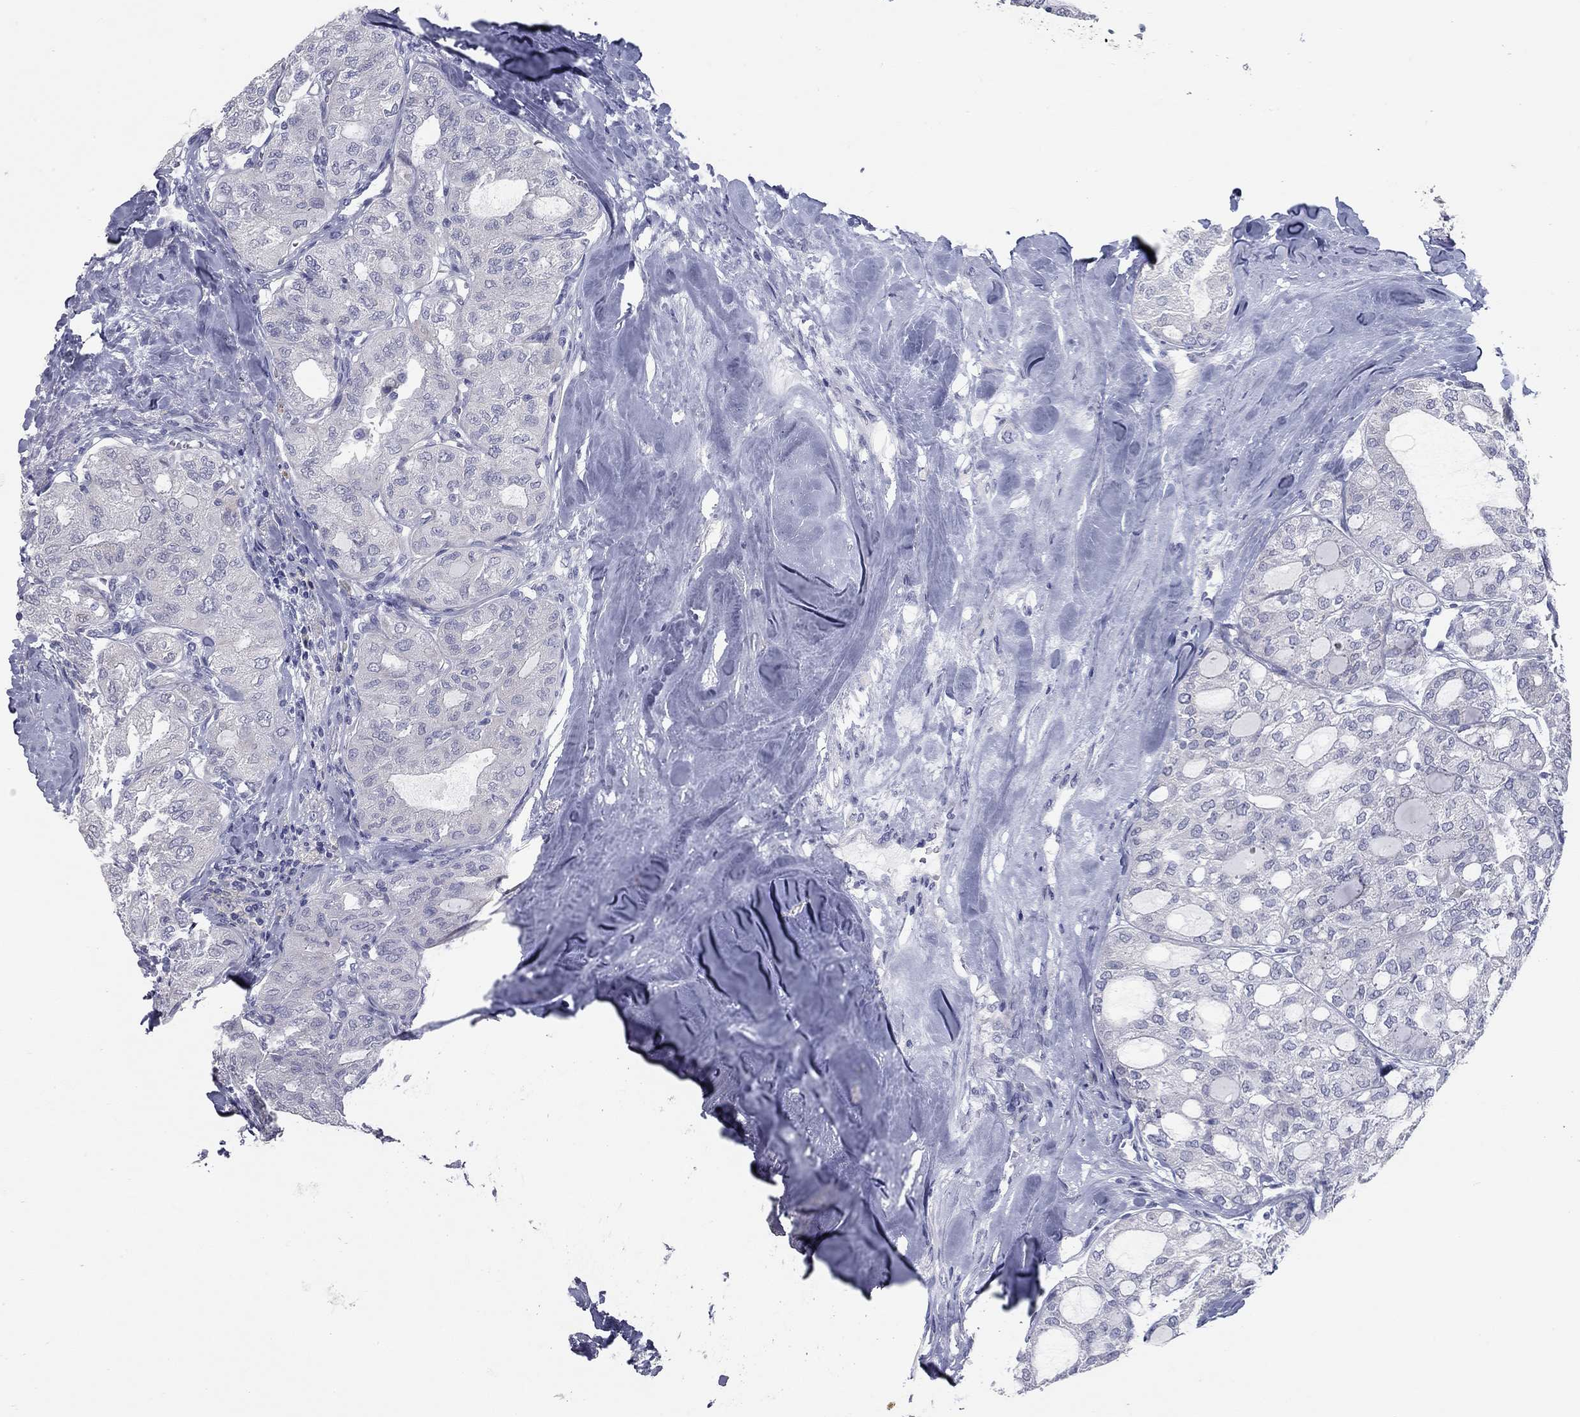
{"staining": {"intensity": "negative", "quantity": "none", "location": "none"}, "tissue": "thyroid cancer", "cell_type": "Tumor cells", "image_type": "cancer", "snomed": [{"axis": "morphology", "description": "Follicular adenoma carcinoma, NOS"}, {"axis": "topography", "description": "Thyroid gland"}], "caption": "The IHC histopathology image has no significant staining in tumor cells of follicular adenoma carcinoma (thyroid) tissue.", "gene": "TAC1", "patient": {"sex": "male", "age": 75}}